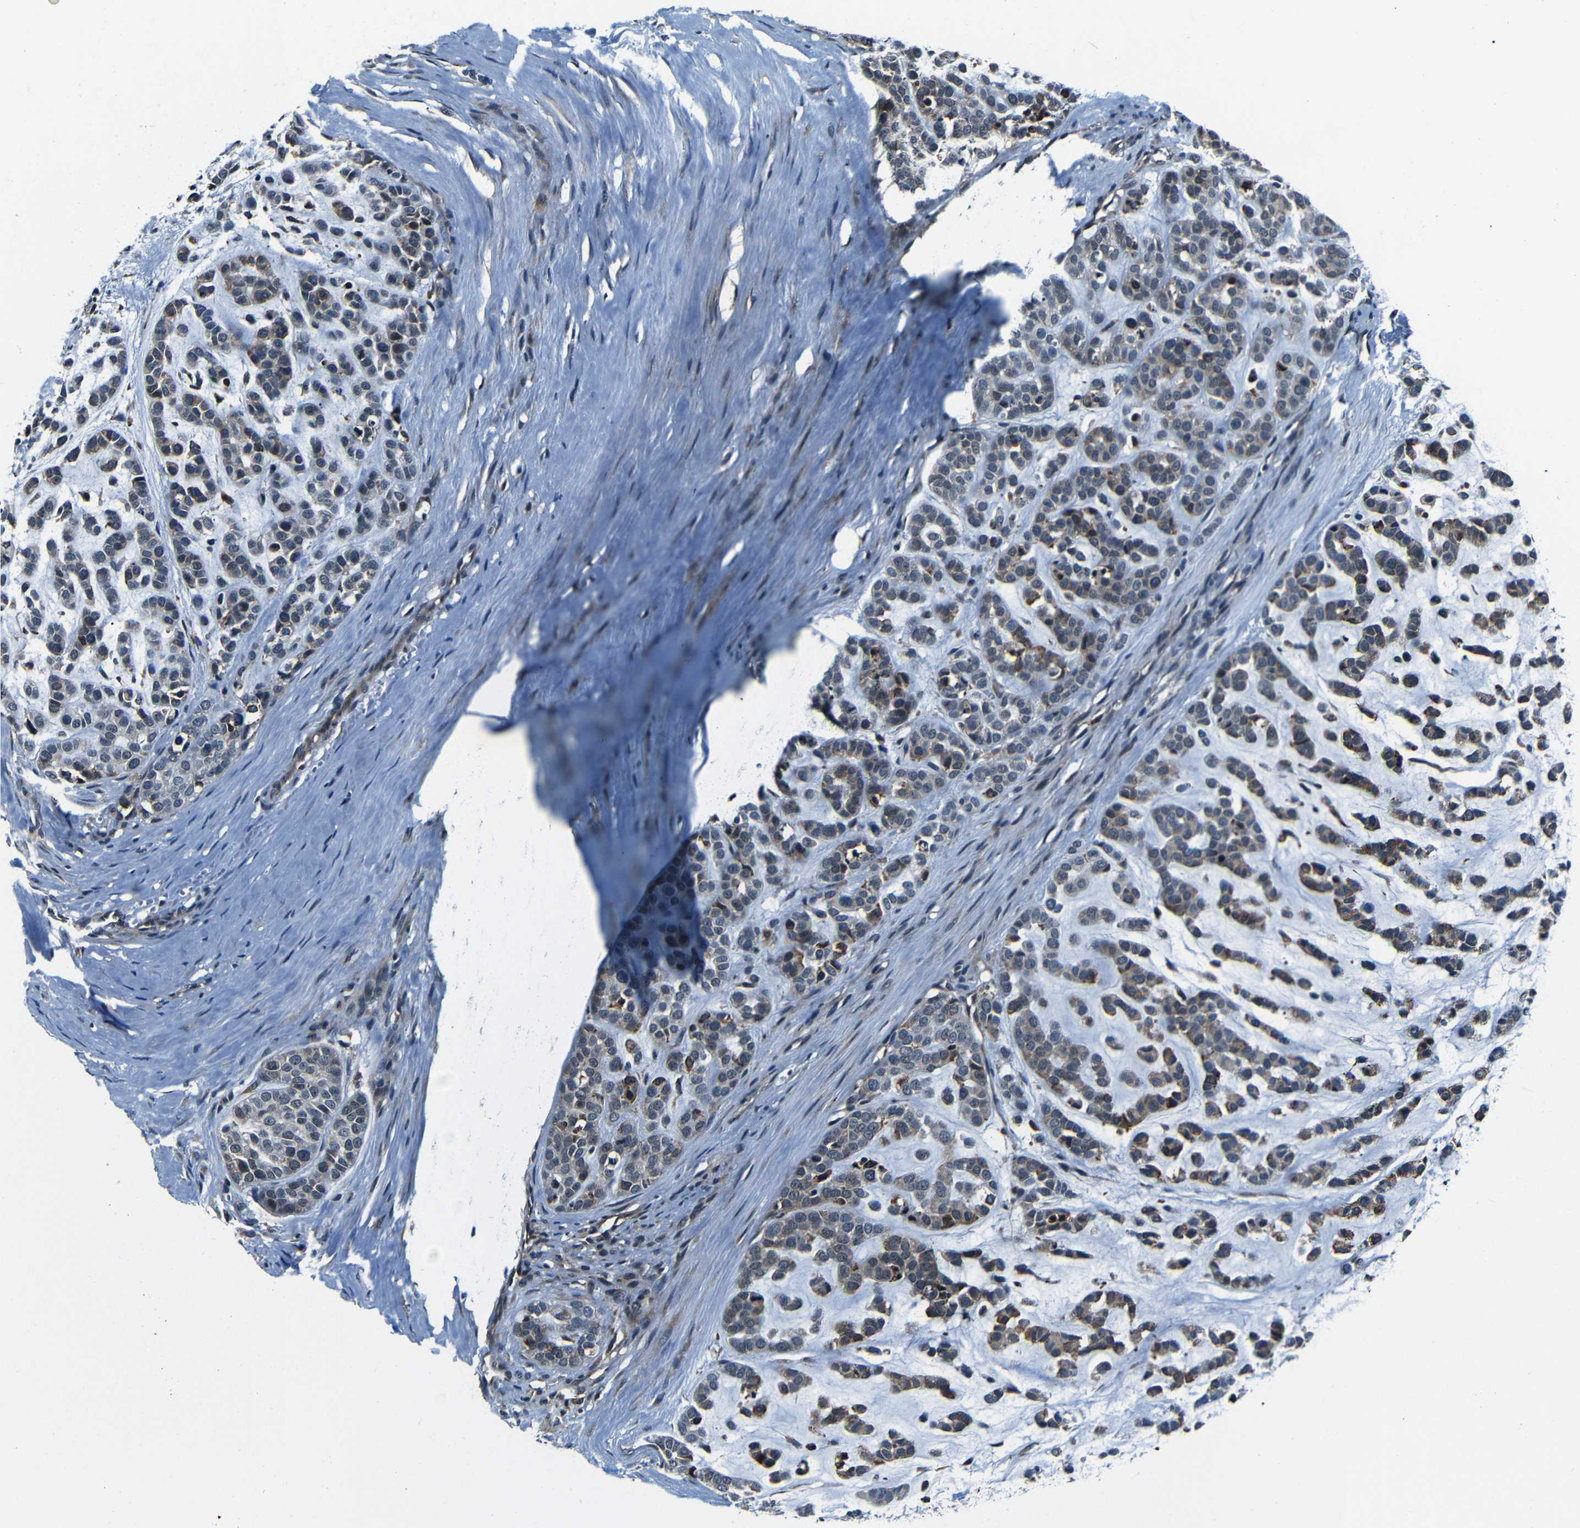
{"staining": {"intensity": "moderate", "quantity": ">75%", "location": "cytoplasmic/membranous,nuclear"}, "tissue": "head and neck cancer", "cell_type": "Tumor cells", "image_type": "cancer", "snomed": [{"axis": "morphology", "description": "Adenocarcinoma, NOS"}, {"axis": "morphology", "description": "Adenoma, NOS"}, {"axis": "topography", "description": "Head-Neck"}], "caption": "High-magnification brightfield microscopy of head and neck cancer (adenoma) stained with DAB (brown) and counterstained with hematoxylin (blue). tumor cells exhibit moderate cytoplasmic/membranous and nuclear positivity is appreciated in about>75% of cells.", "gene": "NCBP3", "patient": {"sex": "female", "age": 55}}